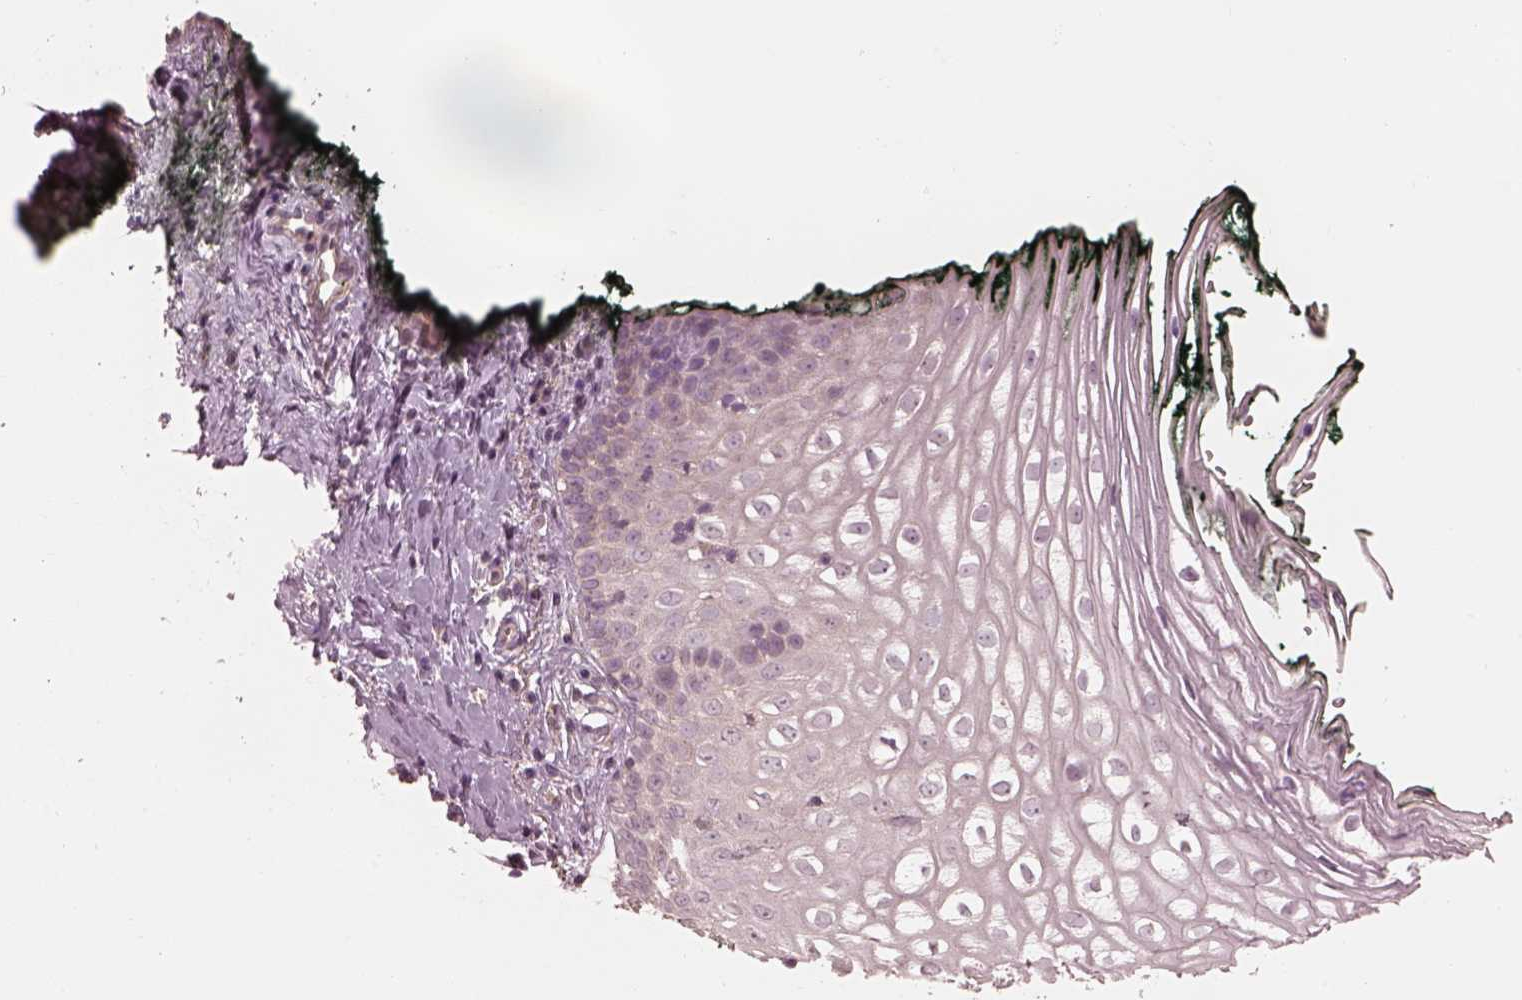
{"staining": {"intensity": "negative", "quantity": "none", "location": "none"}, "tissue": "vagina", "cell_type": "Squamous epithelial cells", "image_type": "normal", "snomed": [{"axis": "morphology", "description": "Normal tissue, NOS"}, {"axis": "topography", "description": "Vagina"}], "caption": "Human vagina stained for a protein using immunohistochemistry exhibits no expression in squamous epithelial cells.", "gene": "PRKACG", "patient": {"sex": "female", "age": 47}}